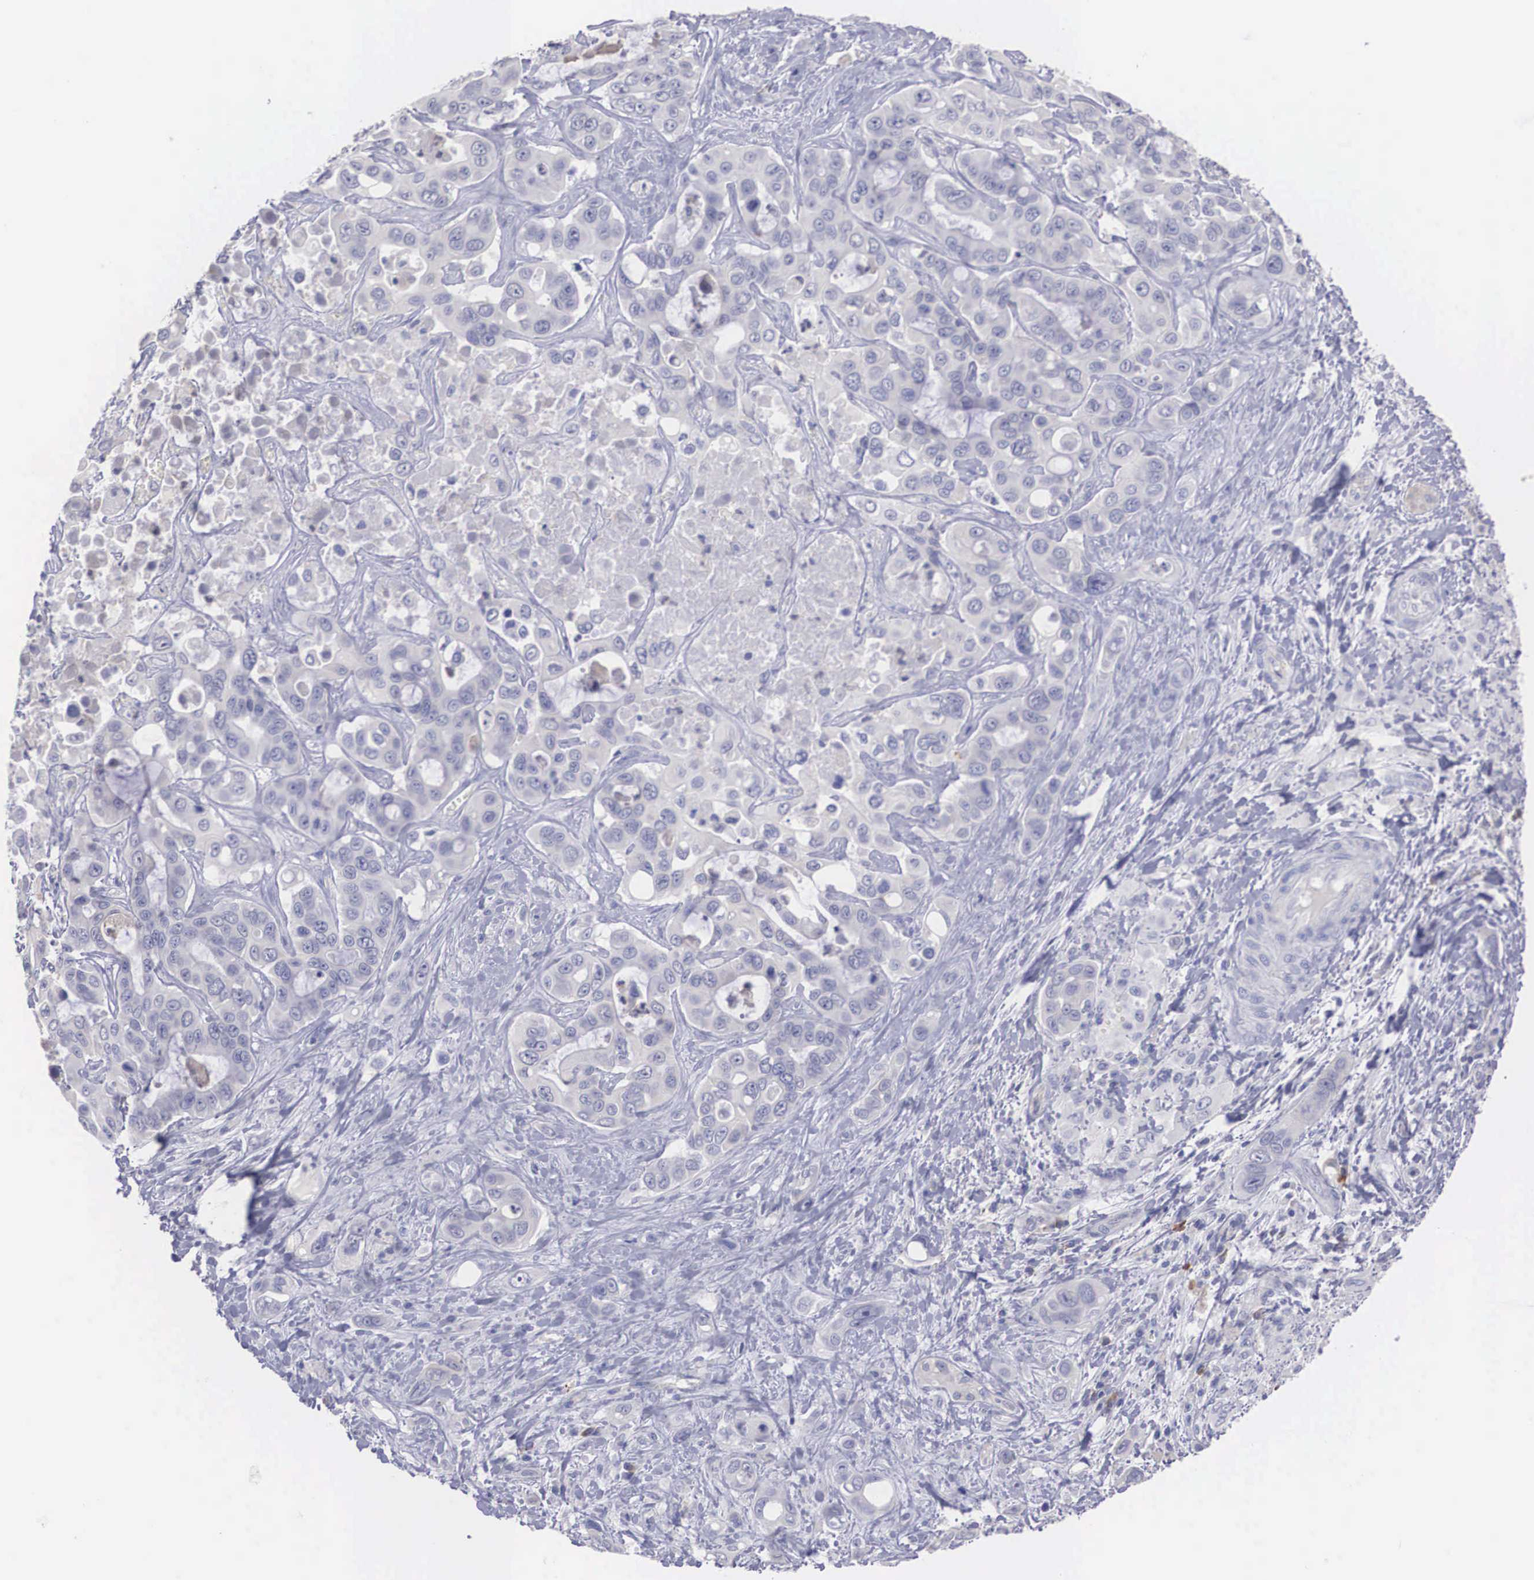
{"staining": {"intensity": "weak", "quantity": "25%-75%", "location": "cytoplasmic/membranous"}, "tissue": "liver cancer", "cell_type": "Tumor cells", "image_type": "cancer", "snomed": [{"axis": "morphology", "description": "Cholangiocarcinoma"}, {"axis": "topography", "description": "Liver"}], "caption": "High-magnification brightfield microscopy of cholangiocarcinoma (liver) stained with DAB (brown) and counterstained with hematoxylin (blue). tumor cells exhibit weak cytoplasmic/membranous positivity is appreciated in approximately25%-75% of cells.", "gene": "REPS2", "patient": {"sex": "female", "age": 79}}